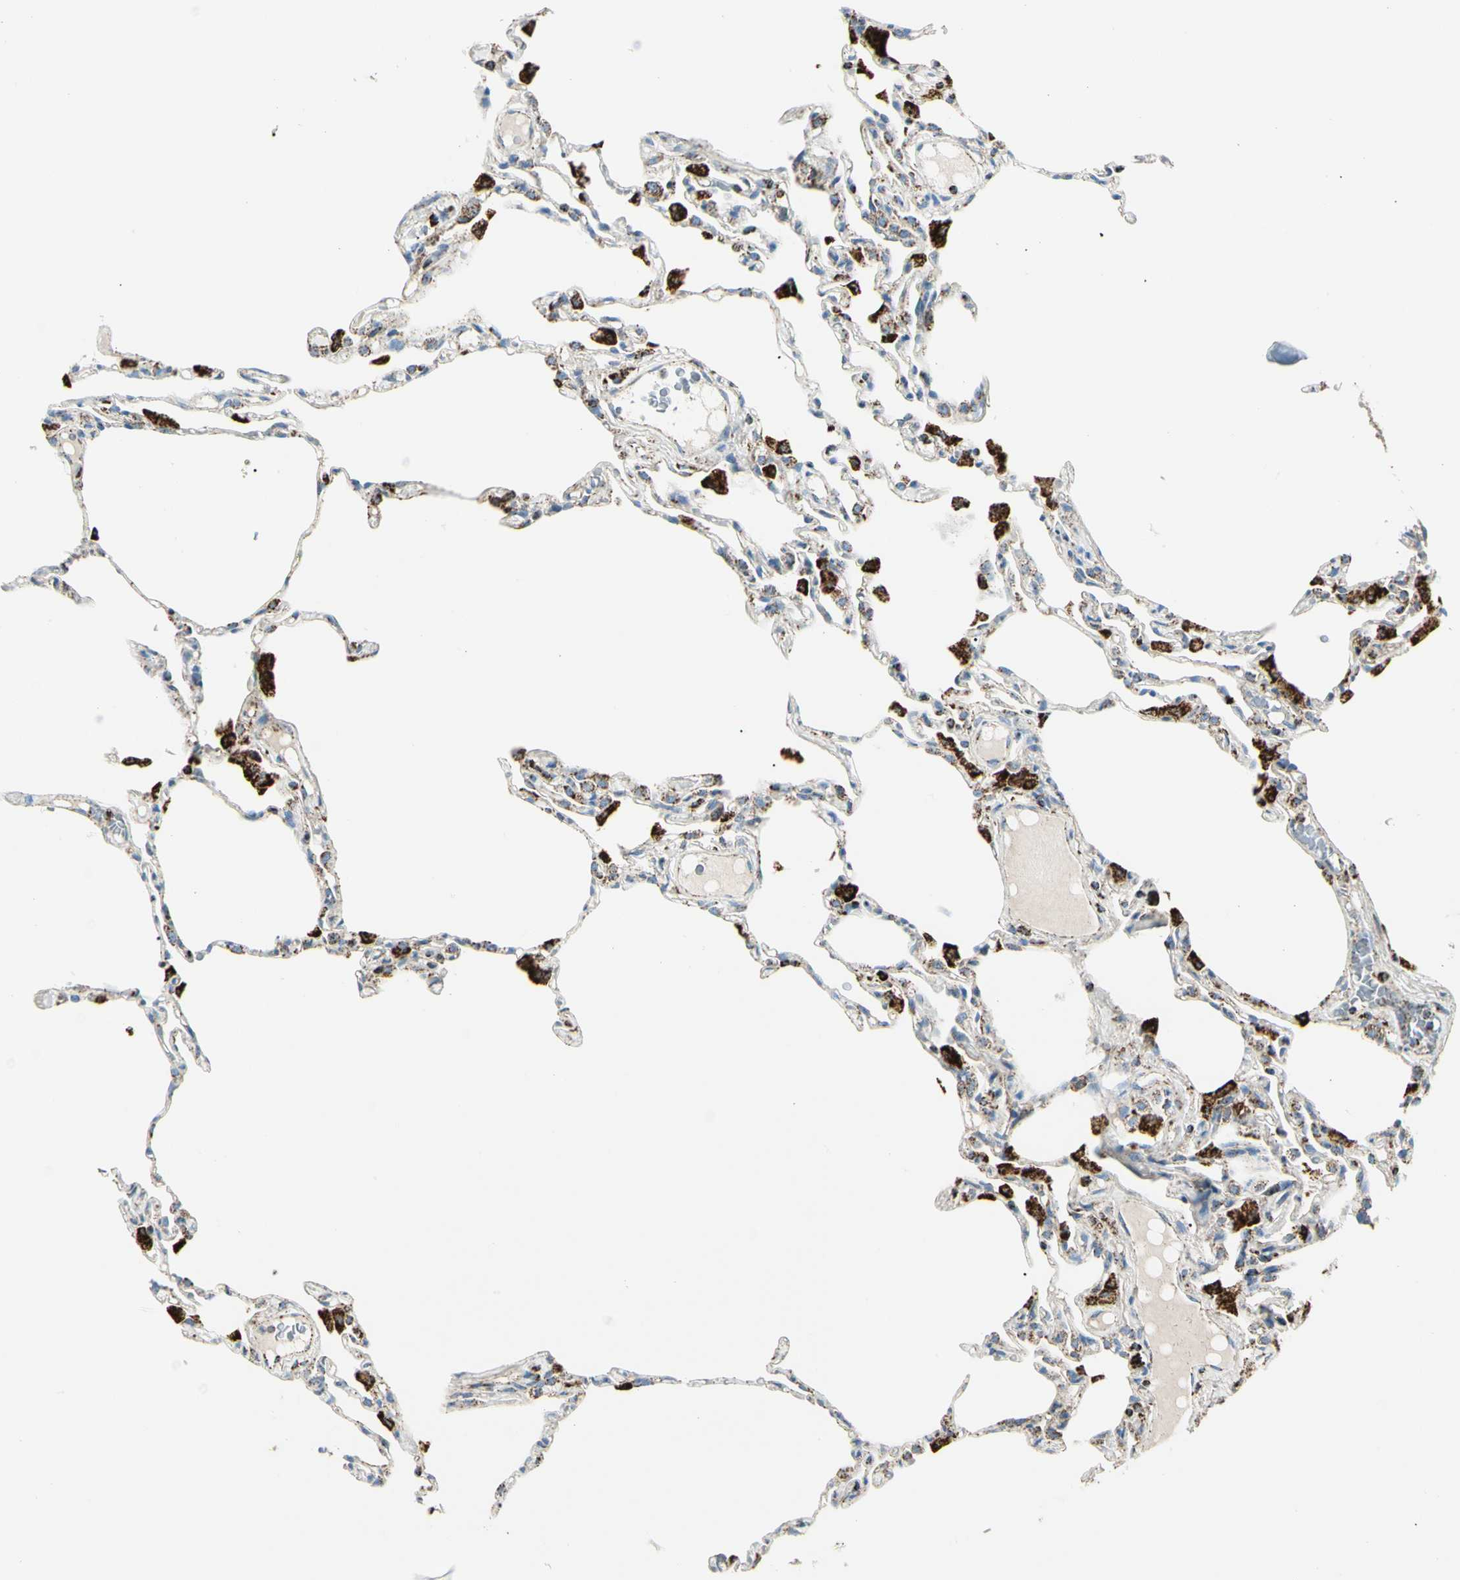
{"staining": {"intensity": "moderate", "quantity": "<25%", "location": "cytoplasmic/membranous"}, "tissue": "lung", "cell_type": "Alveolar cells", "image_type": "normal", "snomed": [{"axis": "morphology", "description": "Normal tissue, NOS"}, {"axis": "topography", "description": "Lung"}], "caption": "Protein expression analysis of unremarkable human lung reveals moderate cytoplasmic/membranous expression in approximately <25% of alveolar cells.", "gene": "ME2", "patient": {"sex": "female", "age": 49}}